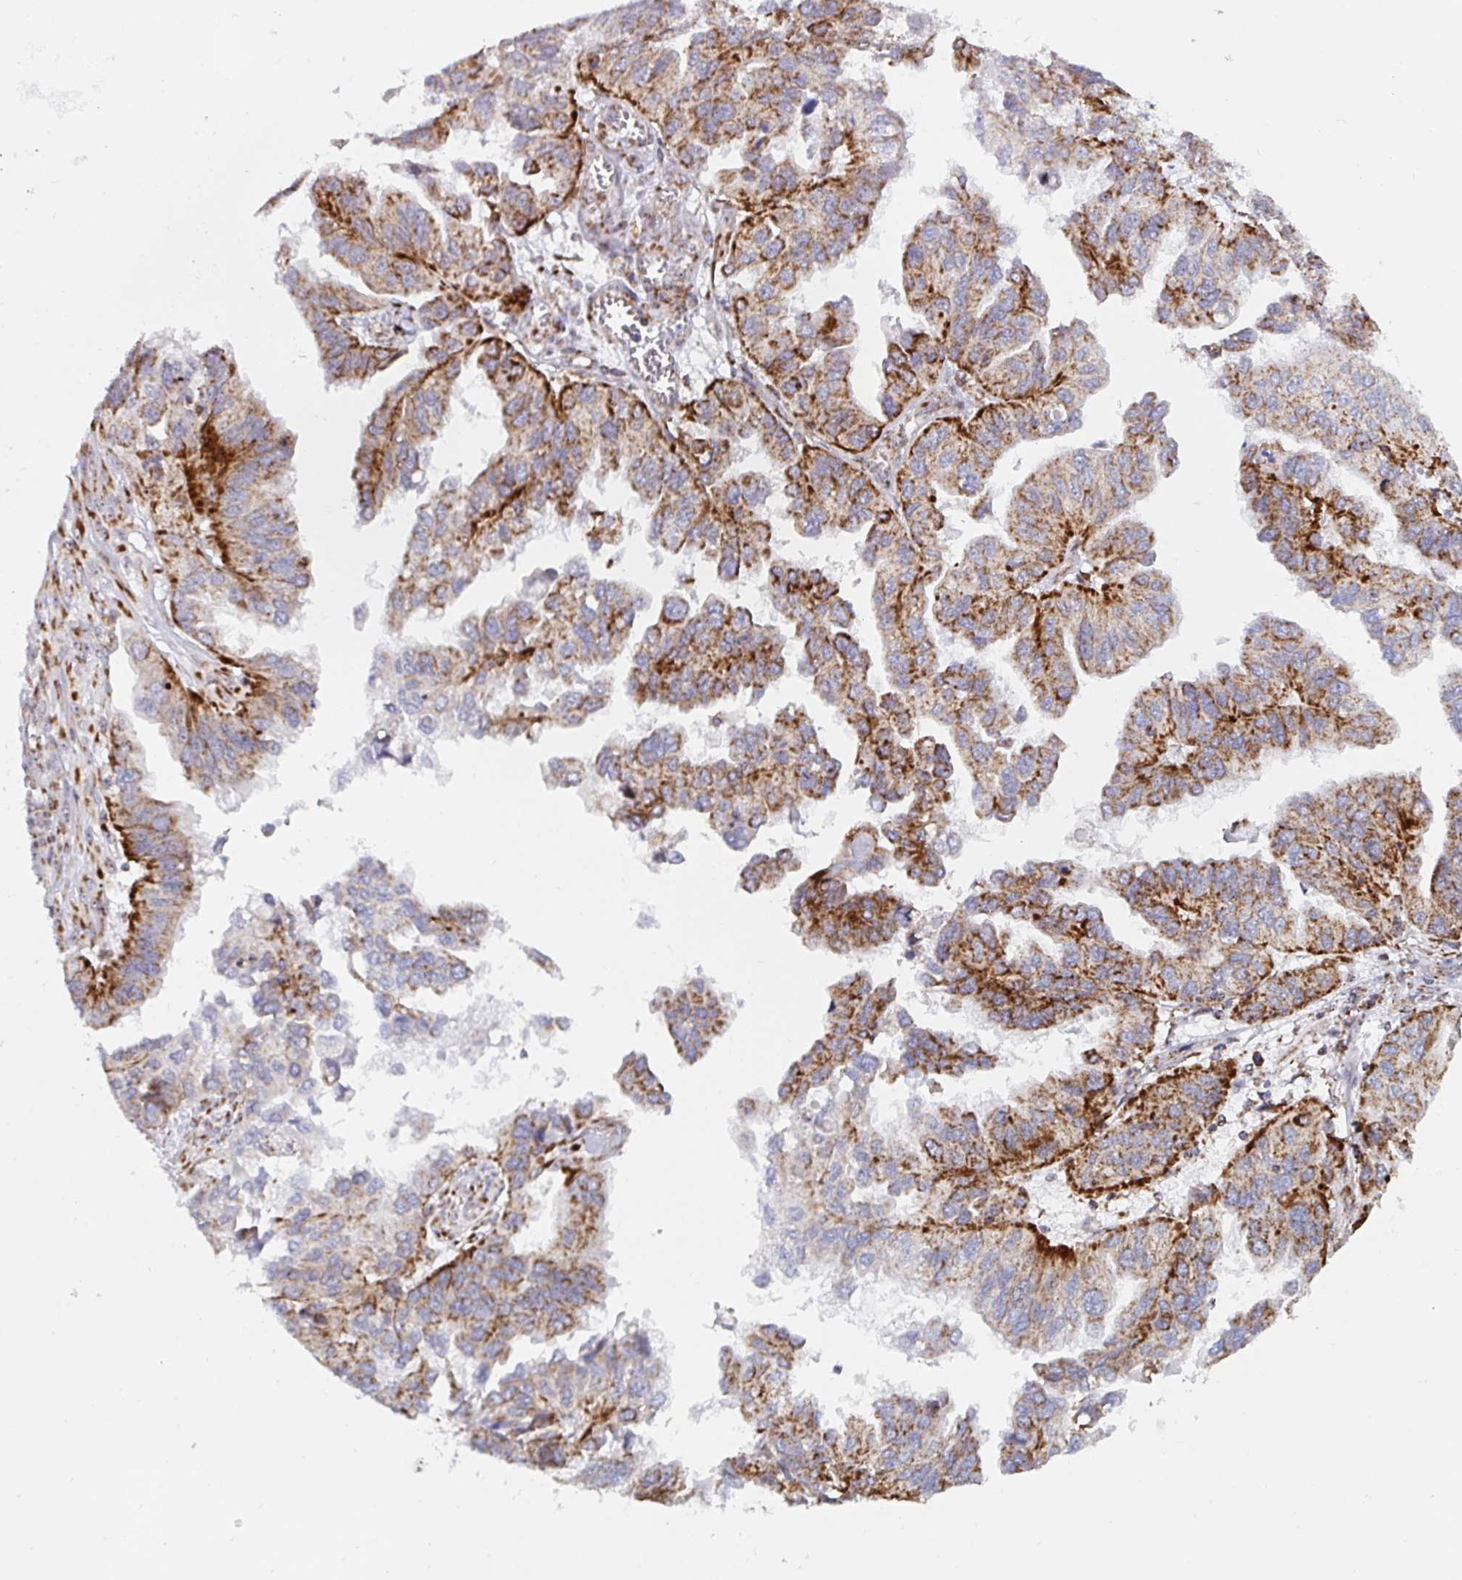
{"staining": {"intensity": "strong", "quantity": ">75%", "location": "cytoplasmic/membranous"}, "tissue": "ovarian cancer", "cell_type": "Tumor cells", "image_type": "cancer", "snomed": [{"axis": "morphology", "description": "Cystadenocarcinoma, serous, NOS"}, {"axis": "topography", "description": "Ovary"}], "caption": "Ovarian serous cystadenocarcinoma stained with DAB immunohistochemistry shows high levels of strong cytoplasmic/membranous expression in approximately >75% of tumor cells.", "gene": "ATP5MJ", "patient": {"sex": "female", "age": 79}}